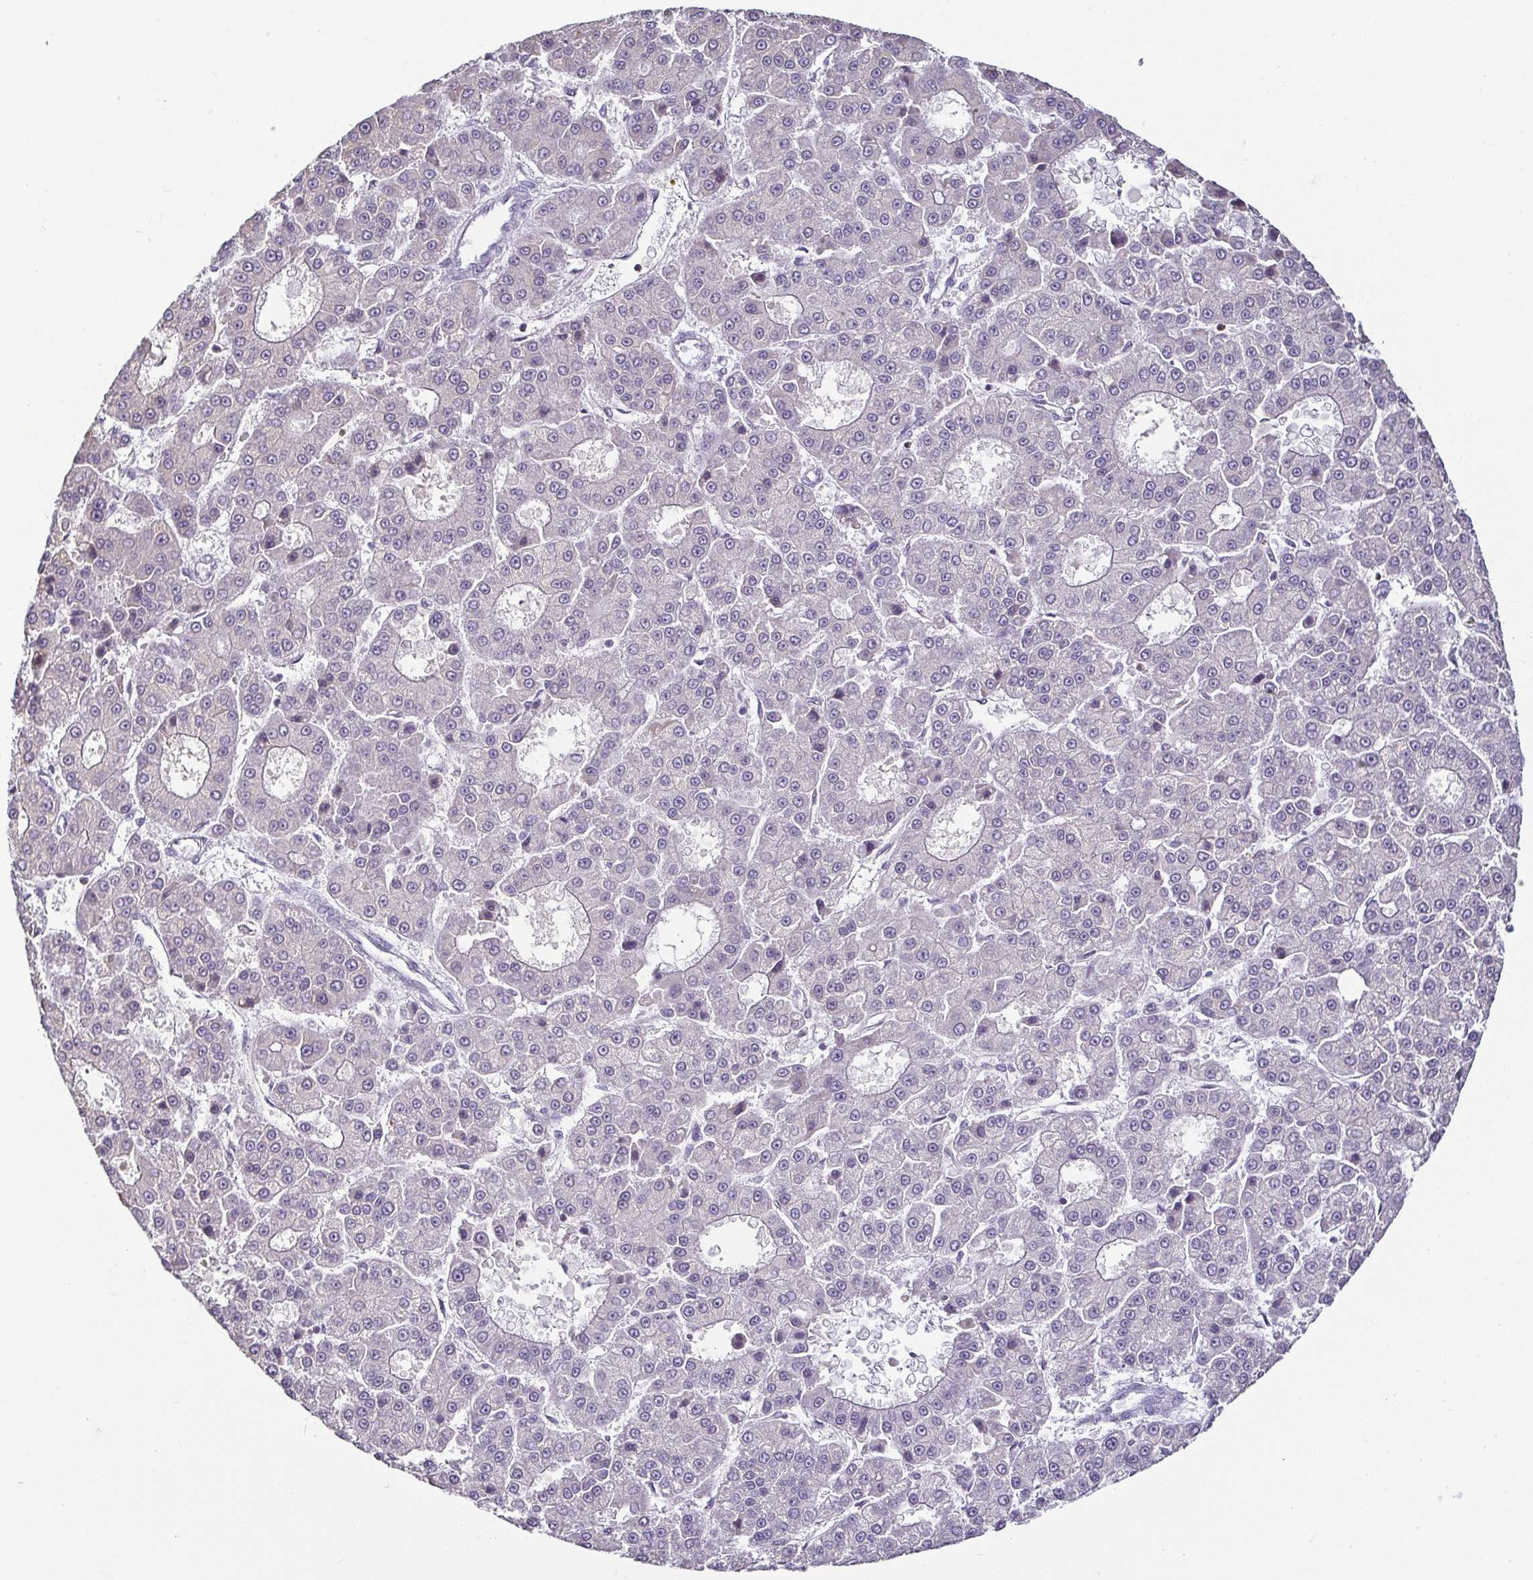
{"staining": {"intensity": "negative", "quantity": "none", "location": "none"}, "tissue": "liver cancer", "cell_type": "Tumor cells", "image_type": "cancer", "snomed": [{"axis": "morphology", "description": "Carcinoma, Hepatocellular, NOS"}, {"axis": "topography", "description": "Liver"}], "caption": "Protein analysis of liver cancer (hepatocellular carcinoma) shows no significant expression in tumor cells.", "gene": "HOPX", "patient": {"sex": "male", "age": 70}}